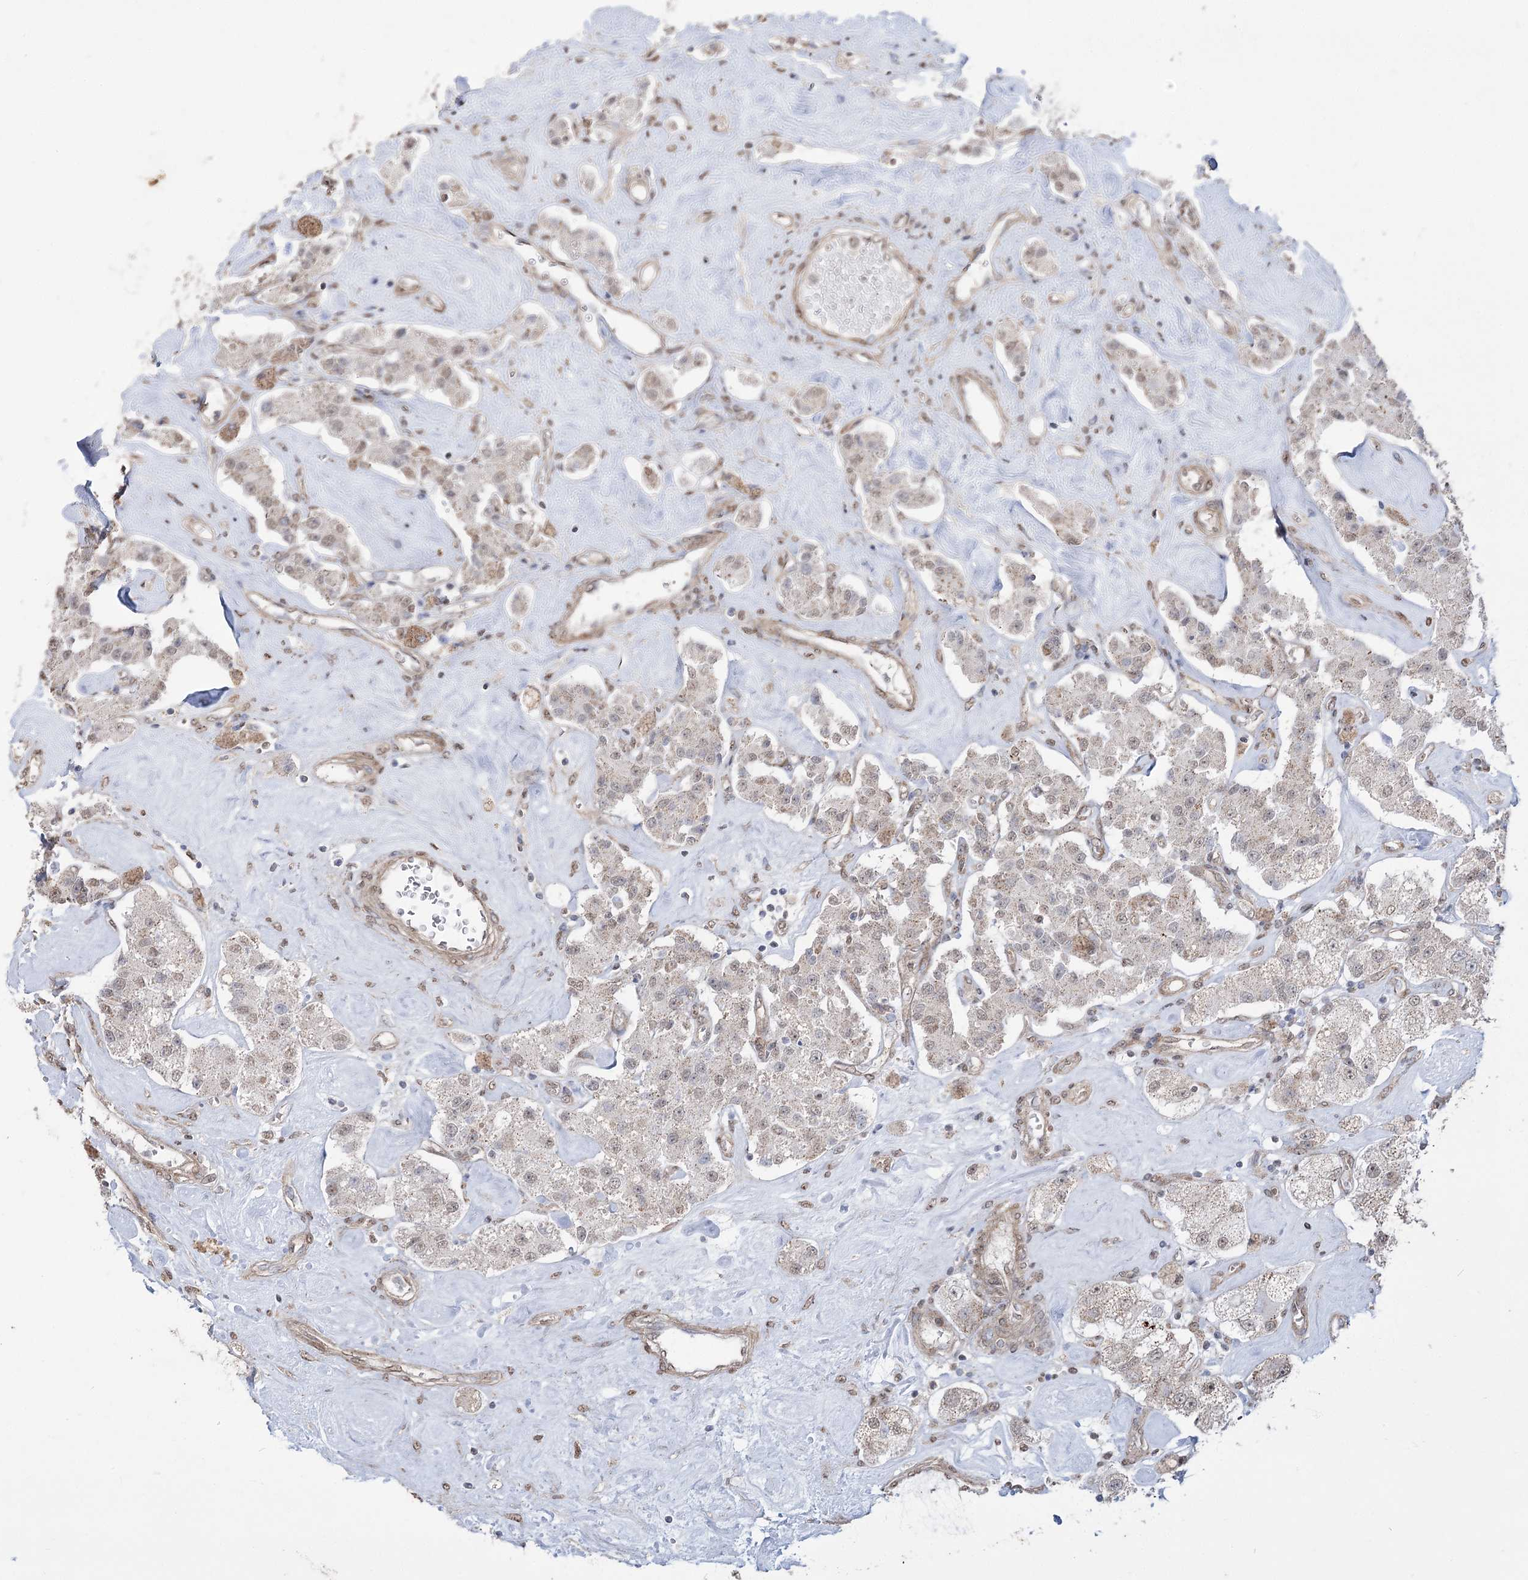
{"staining": {"intensity": "weak", "quantity": "<25%", "location": "cytoplasmic/membranous"}, "tissue": "carcinoid", "cell_type": "Tumor cells", "image_type": "cancer", "snomed": [{"axis": "morphology", "description": "Carcinoid, malignant, NOS"}, {"axis": "topography", "description": "Pancreas"}], "caption": "High power microscopy photomicrograph of an IHC photomicrograph of malignant carcinoid, revealing no significant expression in tumor cells. (Brightfield microscopy of DAB IHC at high magnification).", "gene": "ZSCAN23", "patient": {"sex": "male", "age": 41}}